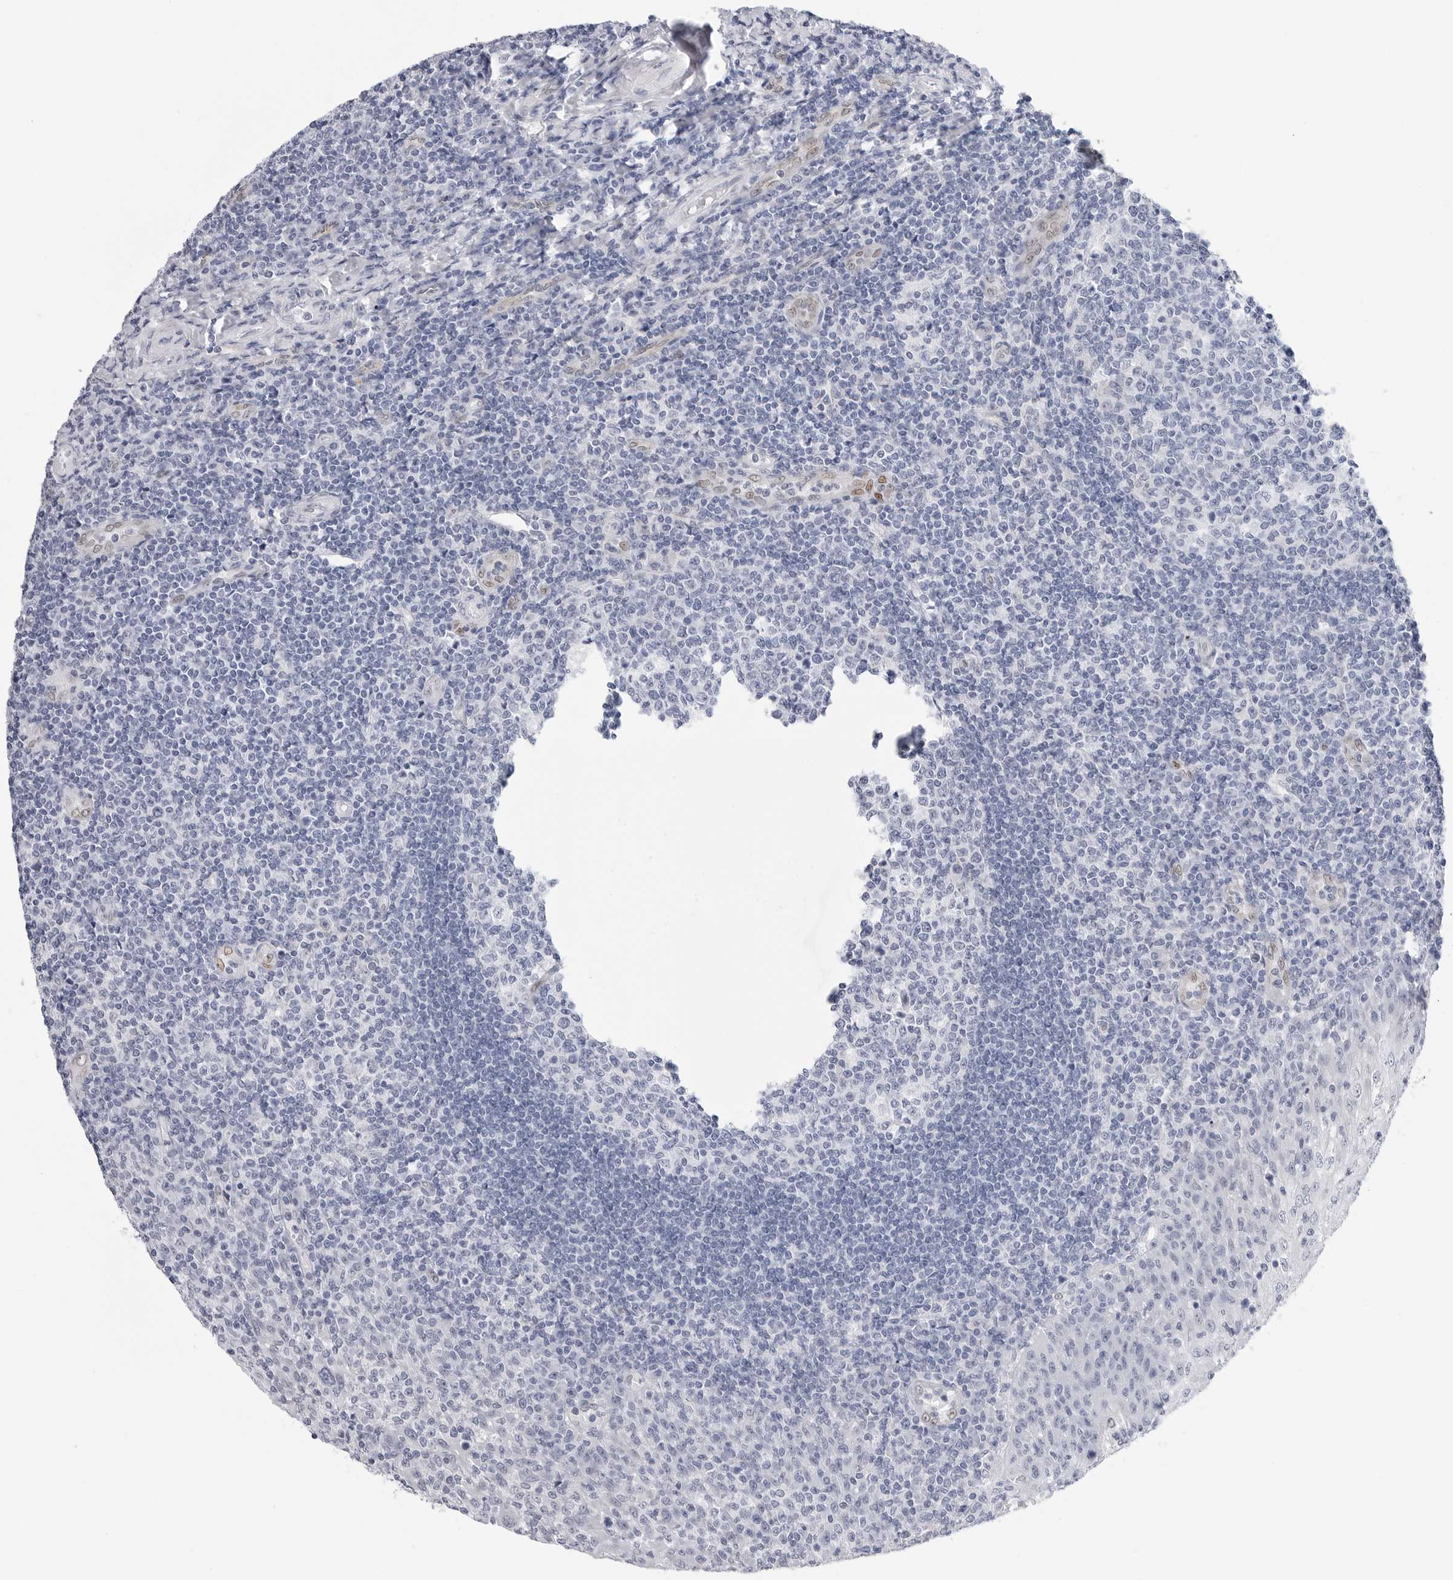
{"staining": {"intensity": "negative", "quantity": "none", "location": "none"}, "tissue": "tonsil", "cell_type": "Germinal center cells", "image_type": "normal", "snomed": [{"axis": "morphology", "description": "Normal tissue, NOS"}, {"axis": "topography", "description": "Tonsil"}], "caption": "Immunohistochemical staining of benign human tonsil demonstrates no significant positivity in germinal center cells. (Stains: DAB immunohistochemistry with hematoxylin counter stain, Microscopy: brightfield microscopy at high magnification).", "gene": "SLC19A1", "patient": {"sex": "female", "age": 19}}